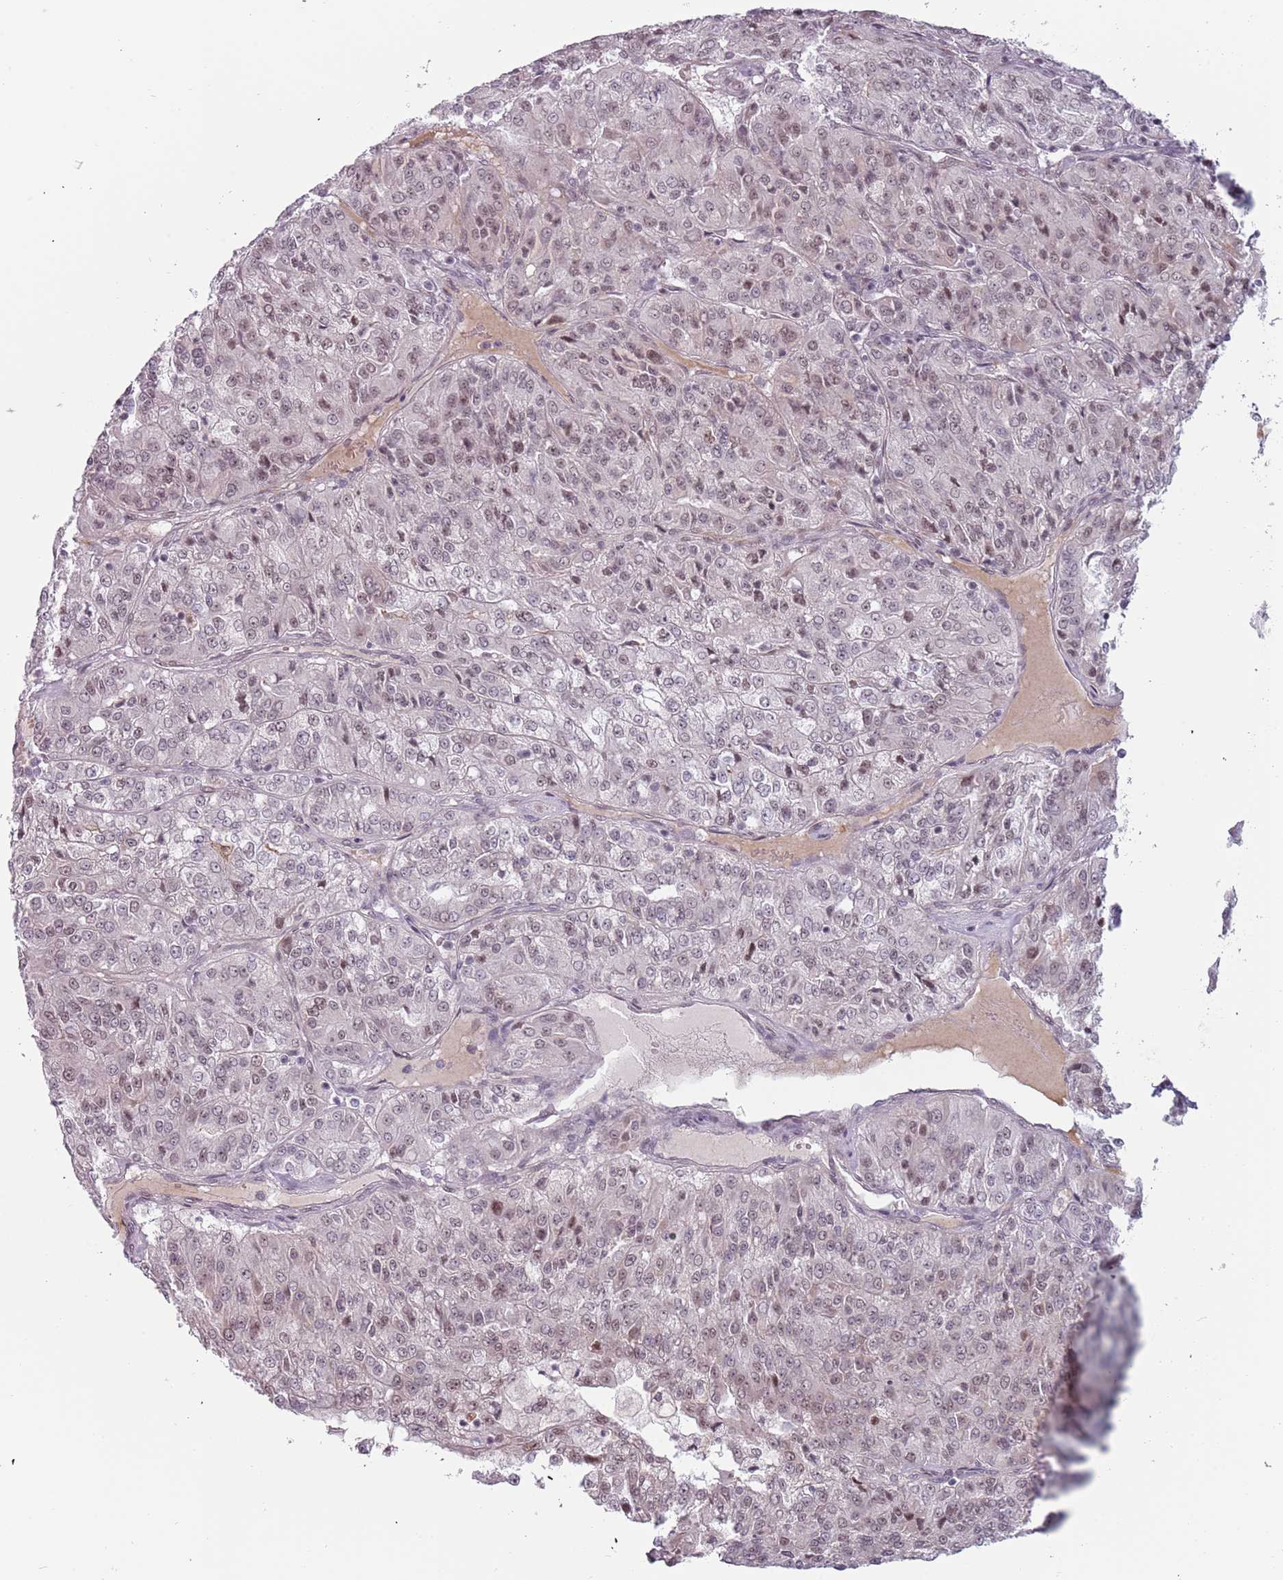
{"staining": {"intensity": "weak", "quantity": "25%-75%", "location": "nuclear"}, "tissue": "renal cancer", "cell_type": "Tumor cells", "image_type": "cancer", "snomed": [{"axis": "morphology", "description": "Adenocarcinoma, NOS"}, {"axis": "topography", "description": "Kidney"}], "caption": "A brown stain highlights weak nuclear positivity of a protein in human renal adenocarcinoma tumor cells.", "gene": "REXO4", "patient": {"sex": "female", "age": 63}}